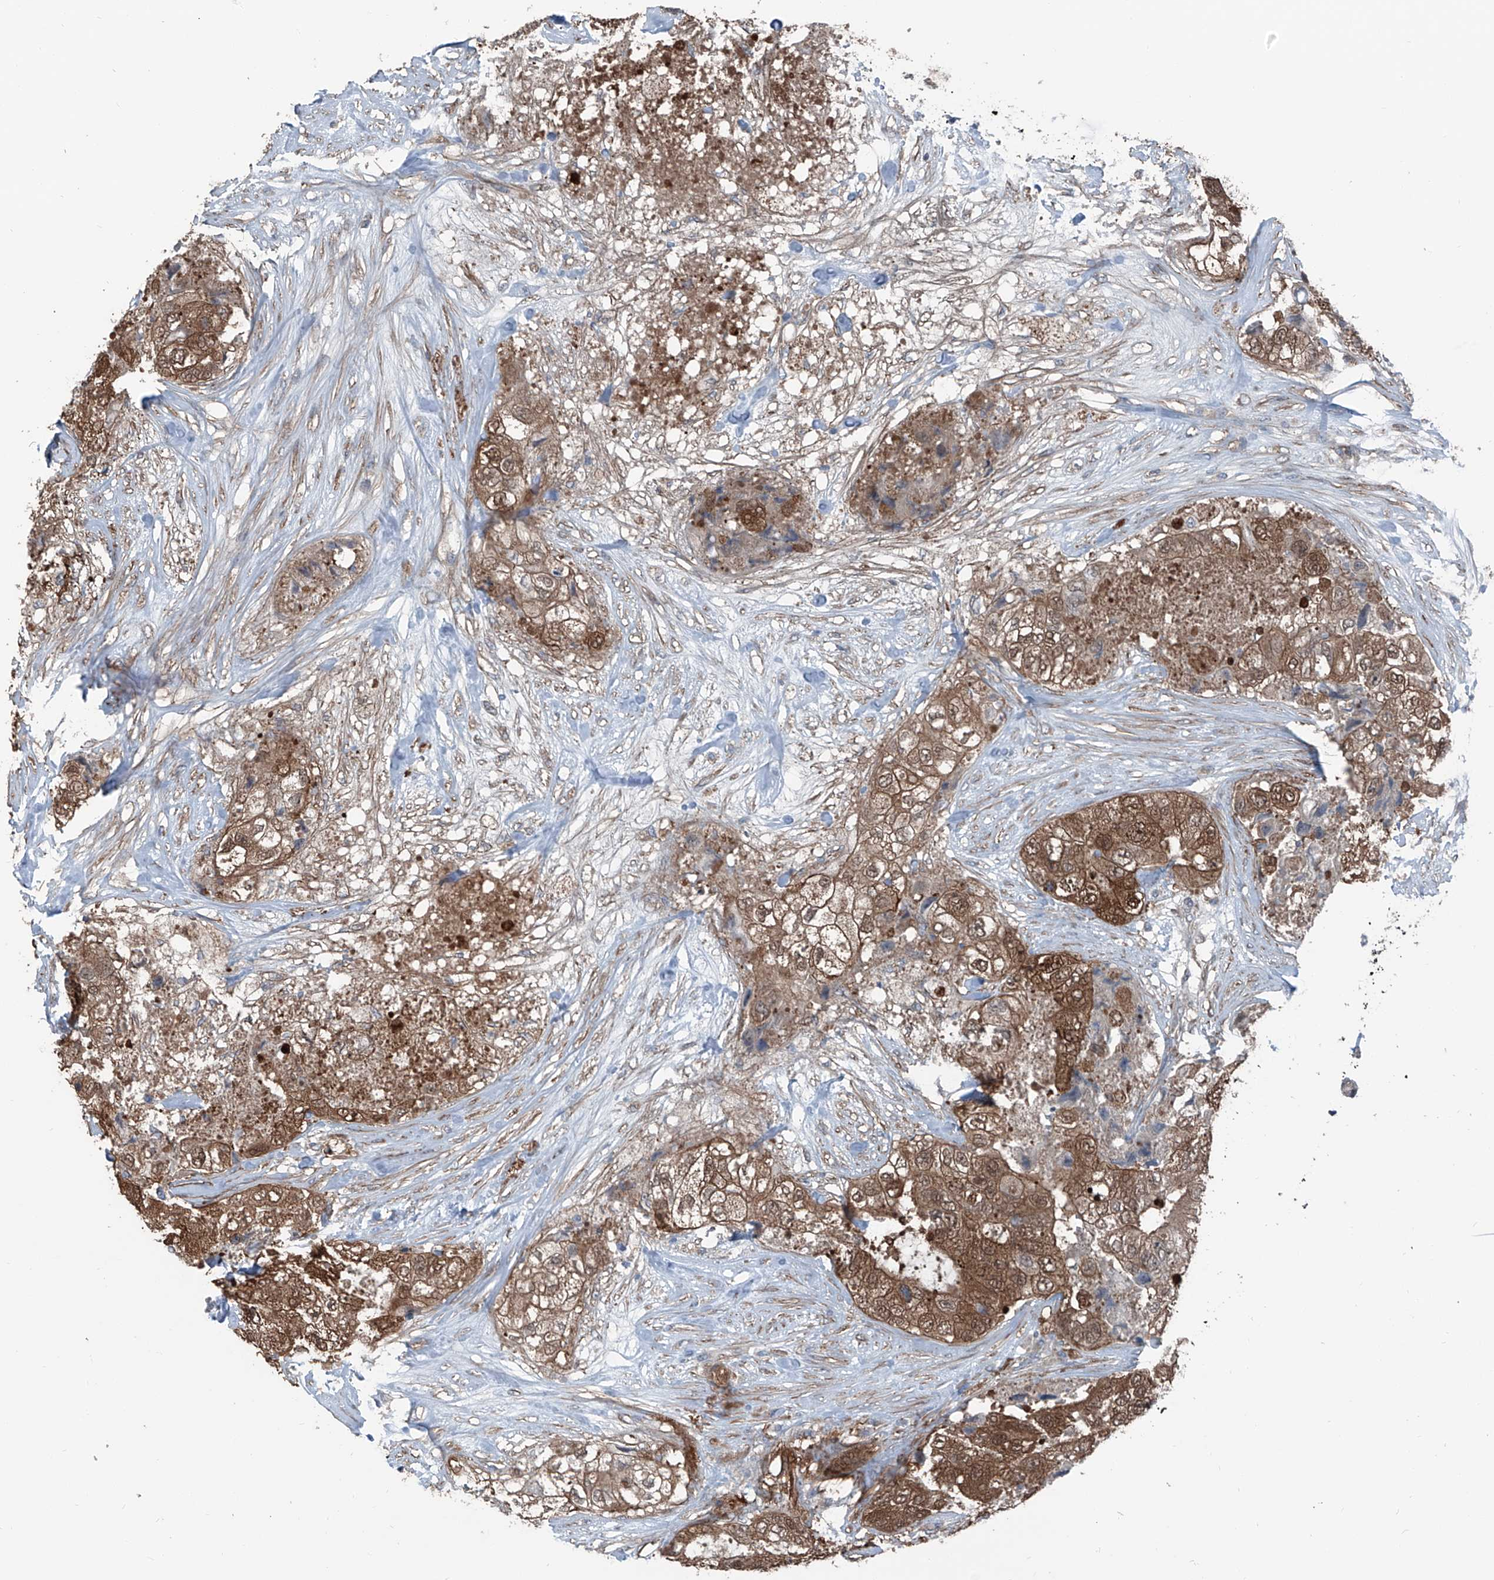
{"staining": {"intensity": "moderate", "quantity": ">75%", "location": "cytoplasmic/membranous,nuclear"}, "tissue": "breast cancer", "cell_type": "Tumor cells", "image_type": "cancer", "snomed": [{"axis": "morphology", "description": "Duct carcinoma"}, {"axis": "topography", "description": "Breast"}], "caption": "High-magnification brightfield microscopy of breast cancer stained with DAB (brown) and counterstained with hematoxylin (blue). tumor cells exhibit moderate cytoplasmic/membranous and nuclear positivity is present in about>75% of cells. (DAB IHC with brightfield microscopy, high magnification).", "gene": "HSPB11", "patient": {"sex": "female", "age": 62}}